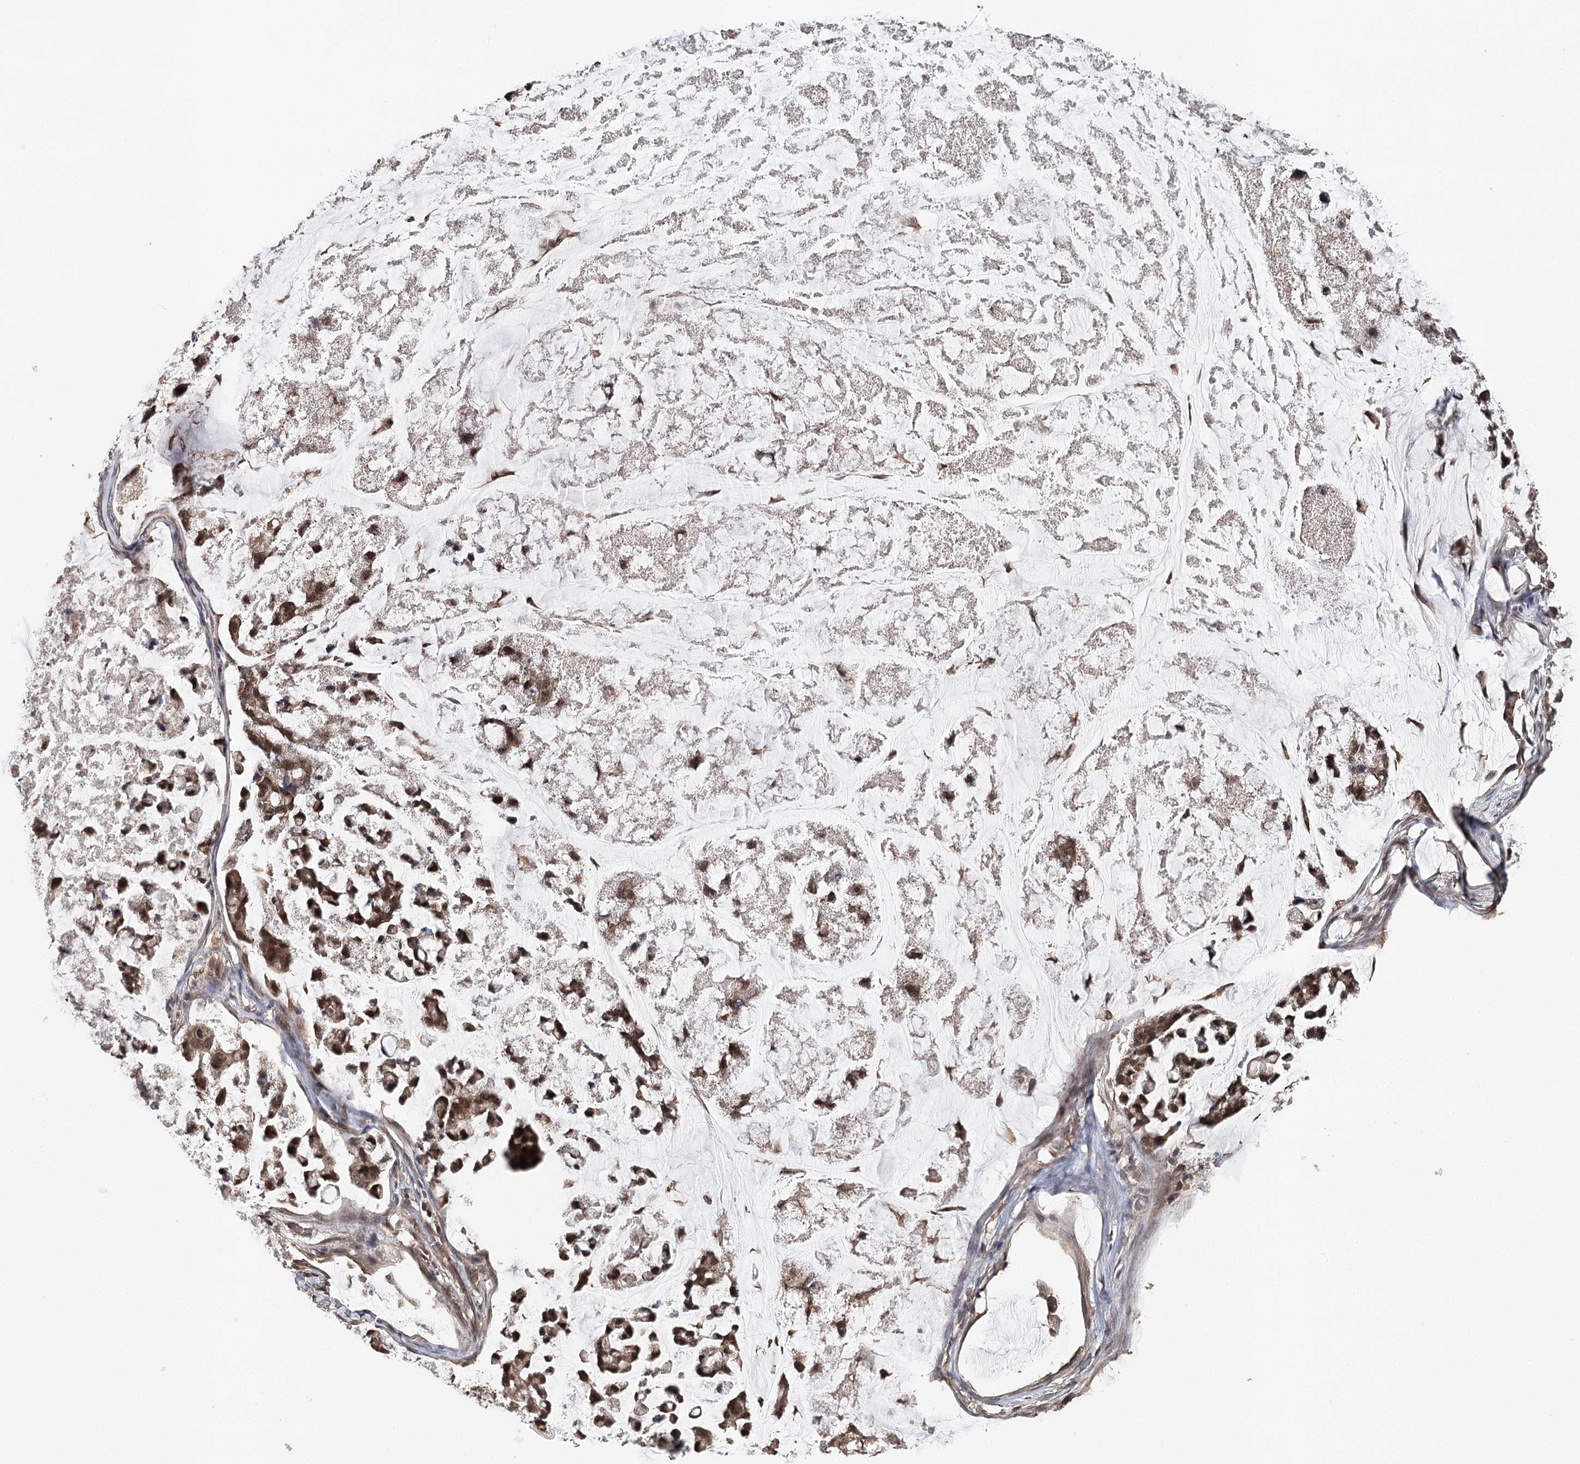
{"staining": {"intensity": "moderate", "quantity": ">75%", "location": "cytoplasmic/membranous,nuclear"}, "tissue": "stomach cancer", "cell_type": "Tumor cells", "image_type": "cancer", "snomed": [{"axis": "morphology", "description": "Adenocarcinoma, NOS"}, {"axis": "topography", "description": "Stomach, lower"}], "caption": "DAB (3,3'-diaminobenzidine) immunohistochemical staining of stomach adenocarcinoma reveals moderate cytoplasmic/membranous and nuclear protein expression in approximately >75% of tumor cells.", "gene": "NOPCHAP1", "patient": {"sex": "male", "age": 67}}